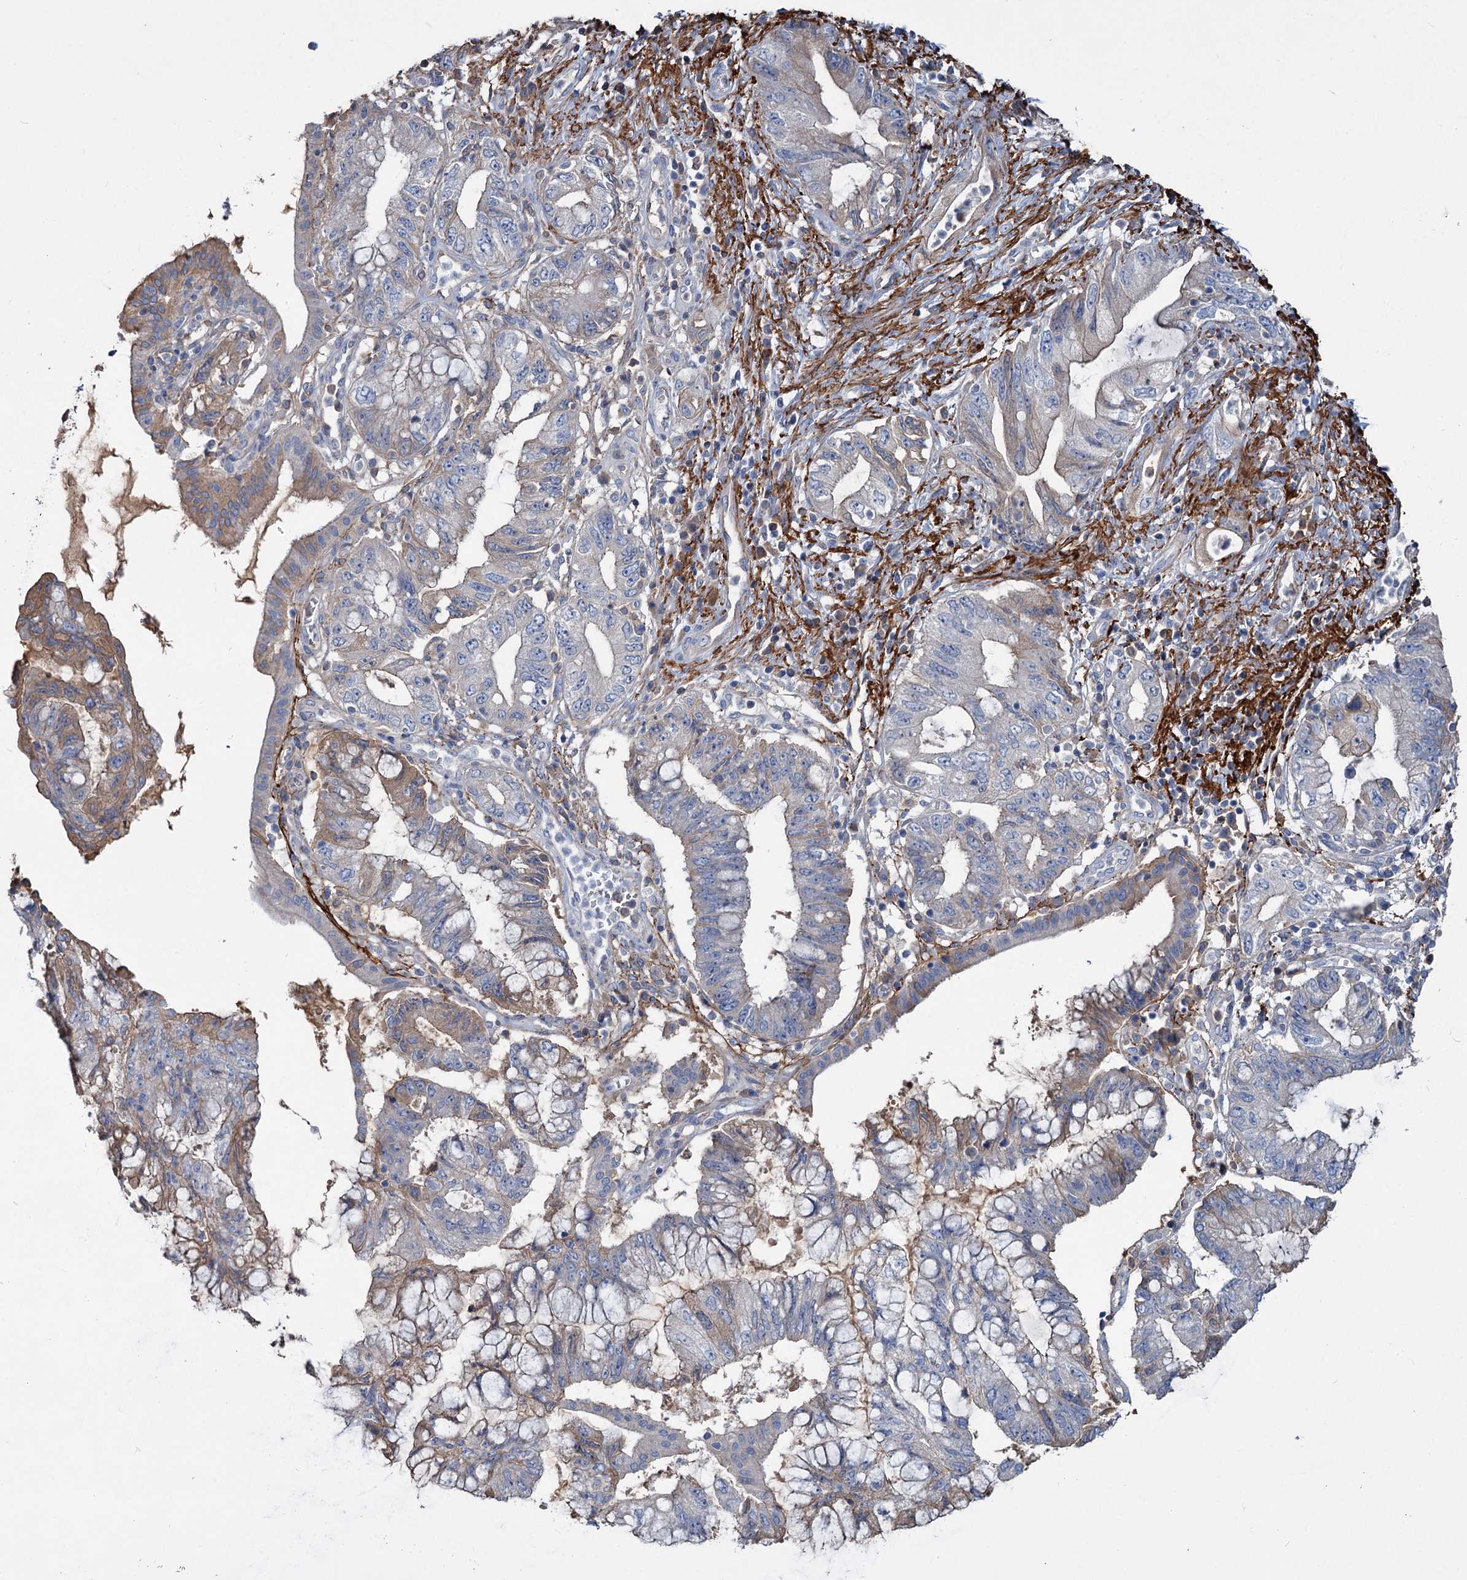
{"staining": {"intensity": "weak", "quantity": "<25%", "location": "cytoplasmic/membranous"}, "tissue": "pancreatic cancer", "cell_type": "Tumor cells", "image_type": "cancer", "snomed": [{"axis": "morphology", "description": "Adenocarcinoma, NOS"}, {"axis": "topography", "description": "Pancreas"}], "caption": "There is no significant staining in tumor cells of pancreatic cancer.", "gene": "URAD", "patient": {"sex": "female", "age": 73}}